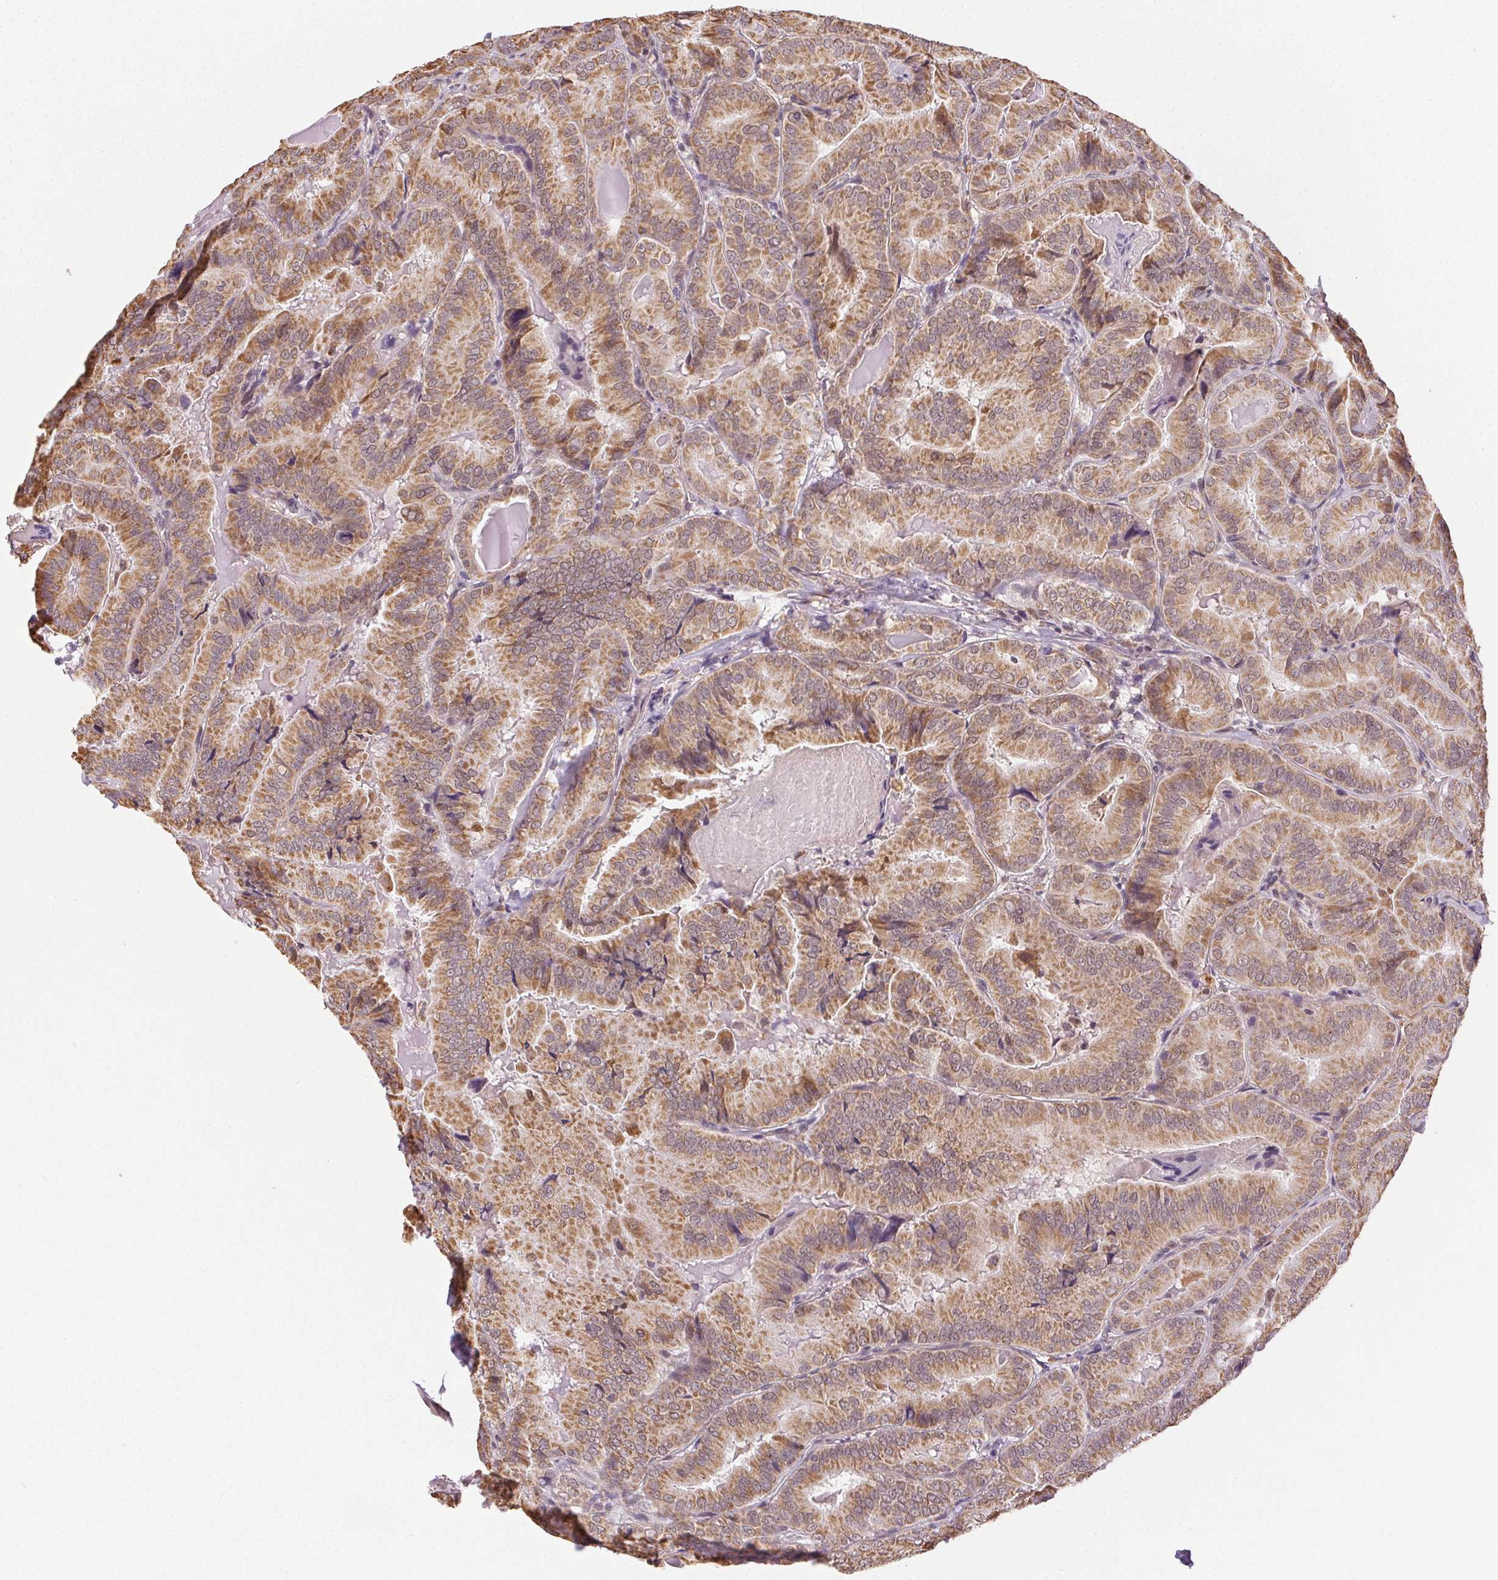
{"staining": {"intensity": "moderate", "quantity": ">75%", "location": "cytoplasmic/membranous"}, "tissue": "thyroid cancer", "cell_type": "Tumor cells", "image_type": "cancer", "snomed": [{"axis": "morphology", "description": "Papillary adenocarcinoma, NOS"}, {"axis": "topography", "description": "Thyroid gland"}], "caption": "Thyroid papillary adenocarcinoma was stained to show a protein in brown. There is medium levels of moderate cytoplasmic/membranous positivity in about >75% of tumor cells.", "gene": "PIWIL4", "patient": {"sex": "male", "age": 61}}